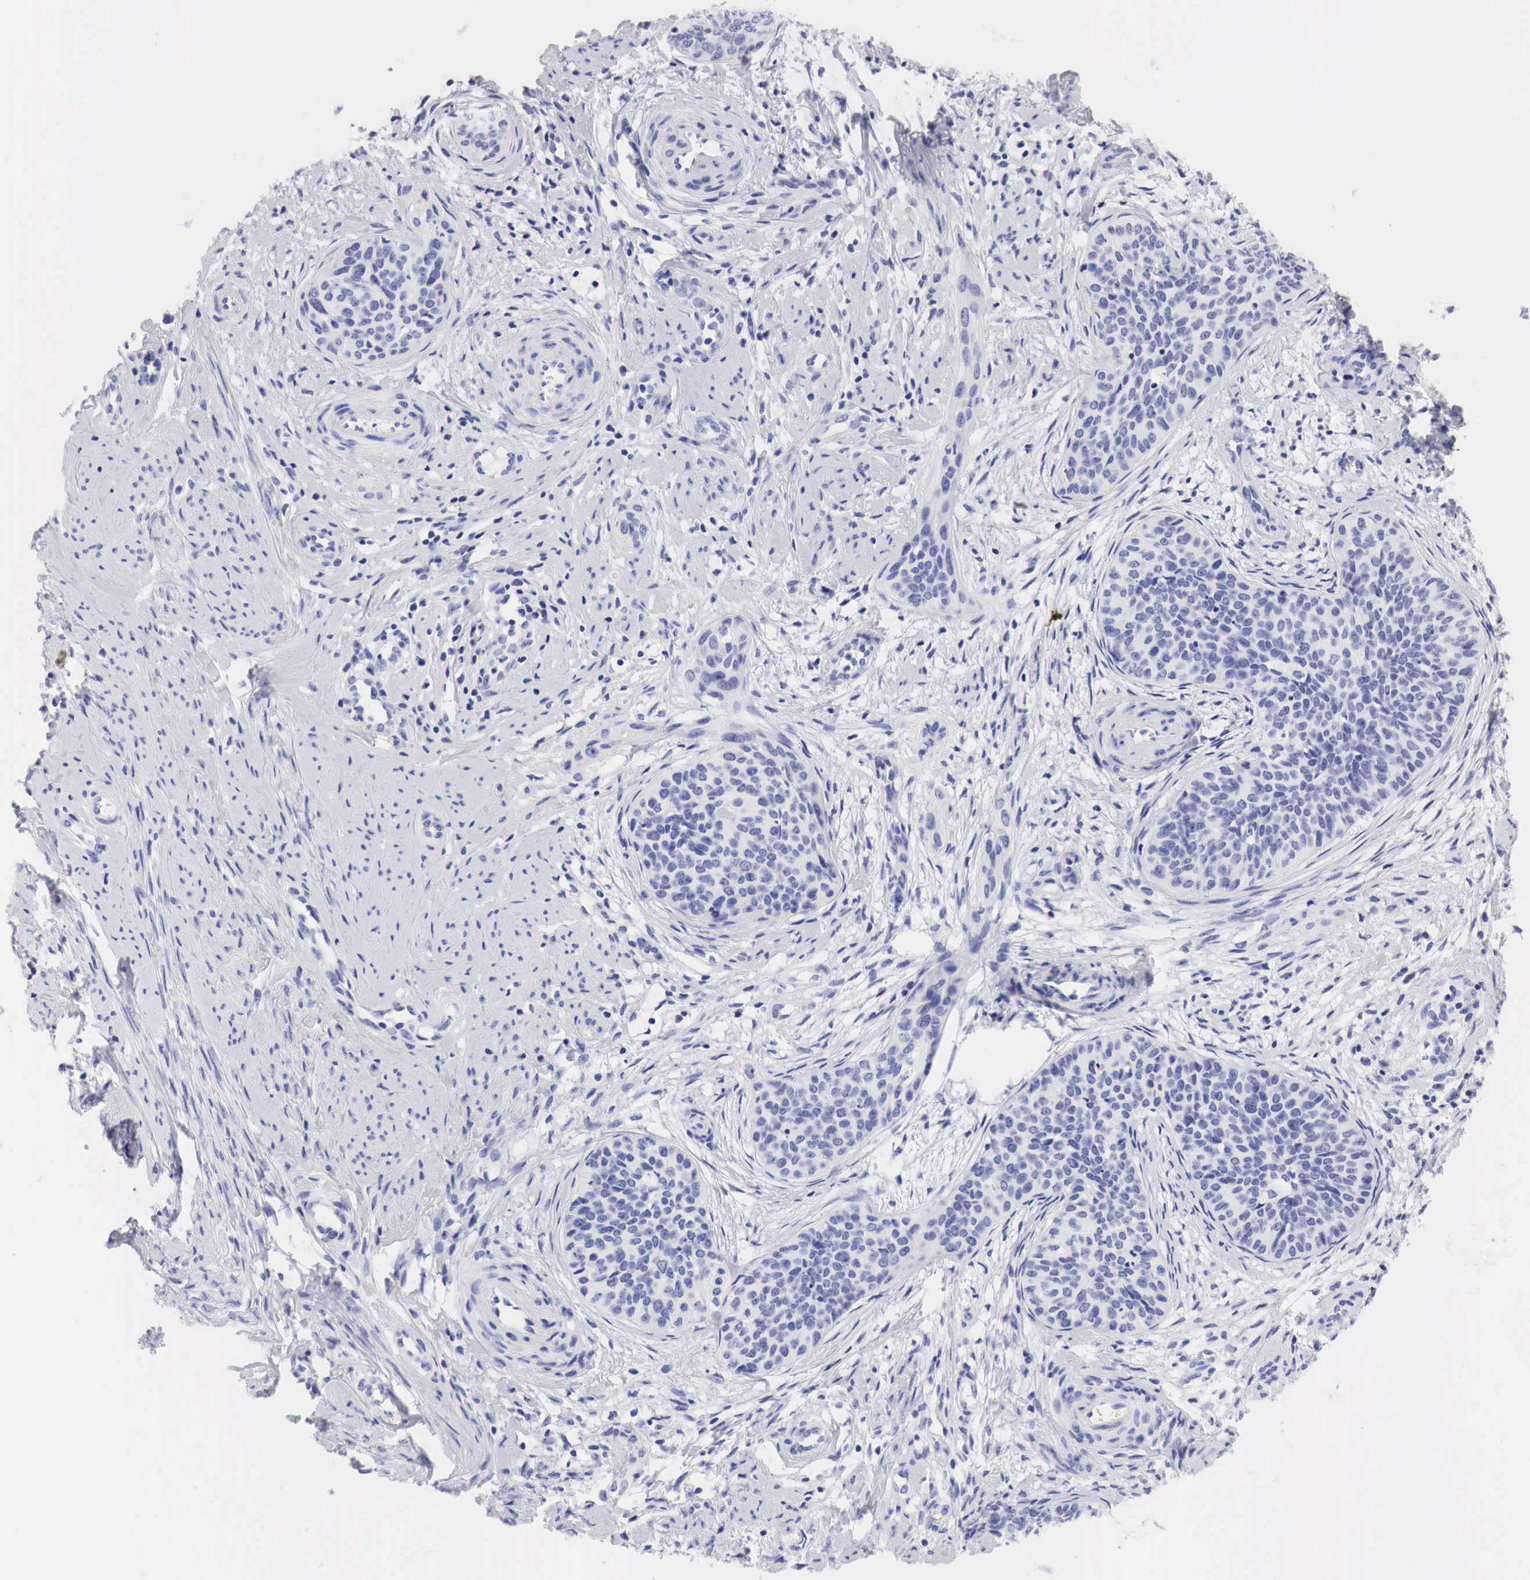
{"staining": {"intensity": "negative", "quantity": "none", "location": "none"}, "tissue": "cervical cancer", "cell_type": "Tumor cells", "image_type": "cancer", "snomed": [{"axis": "morphology", "description": "Squamous cell carcinoma, NOS"}, {"axis": "topography", "description": "Cervix"}], "caption": "DAB (3,3'-diaminobenzidine) immunohistochemical staining of cervical squamous cell carcinoma displays no significant staining in tumor cells. Nuclei are stained in blue.", "gene": "TYR", "patient": {"sex": "female", "age": 34}}